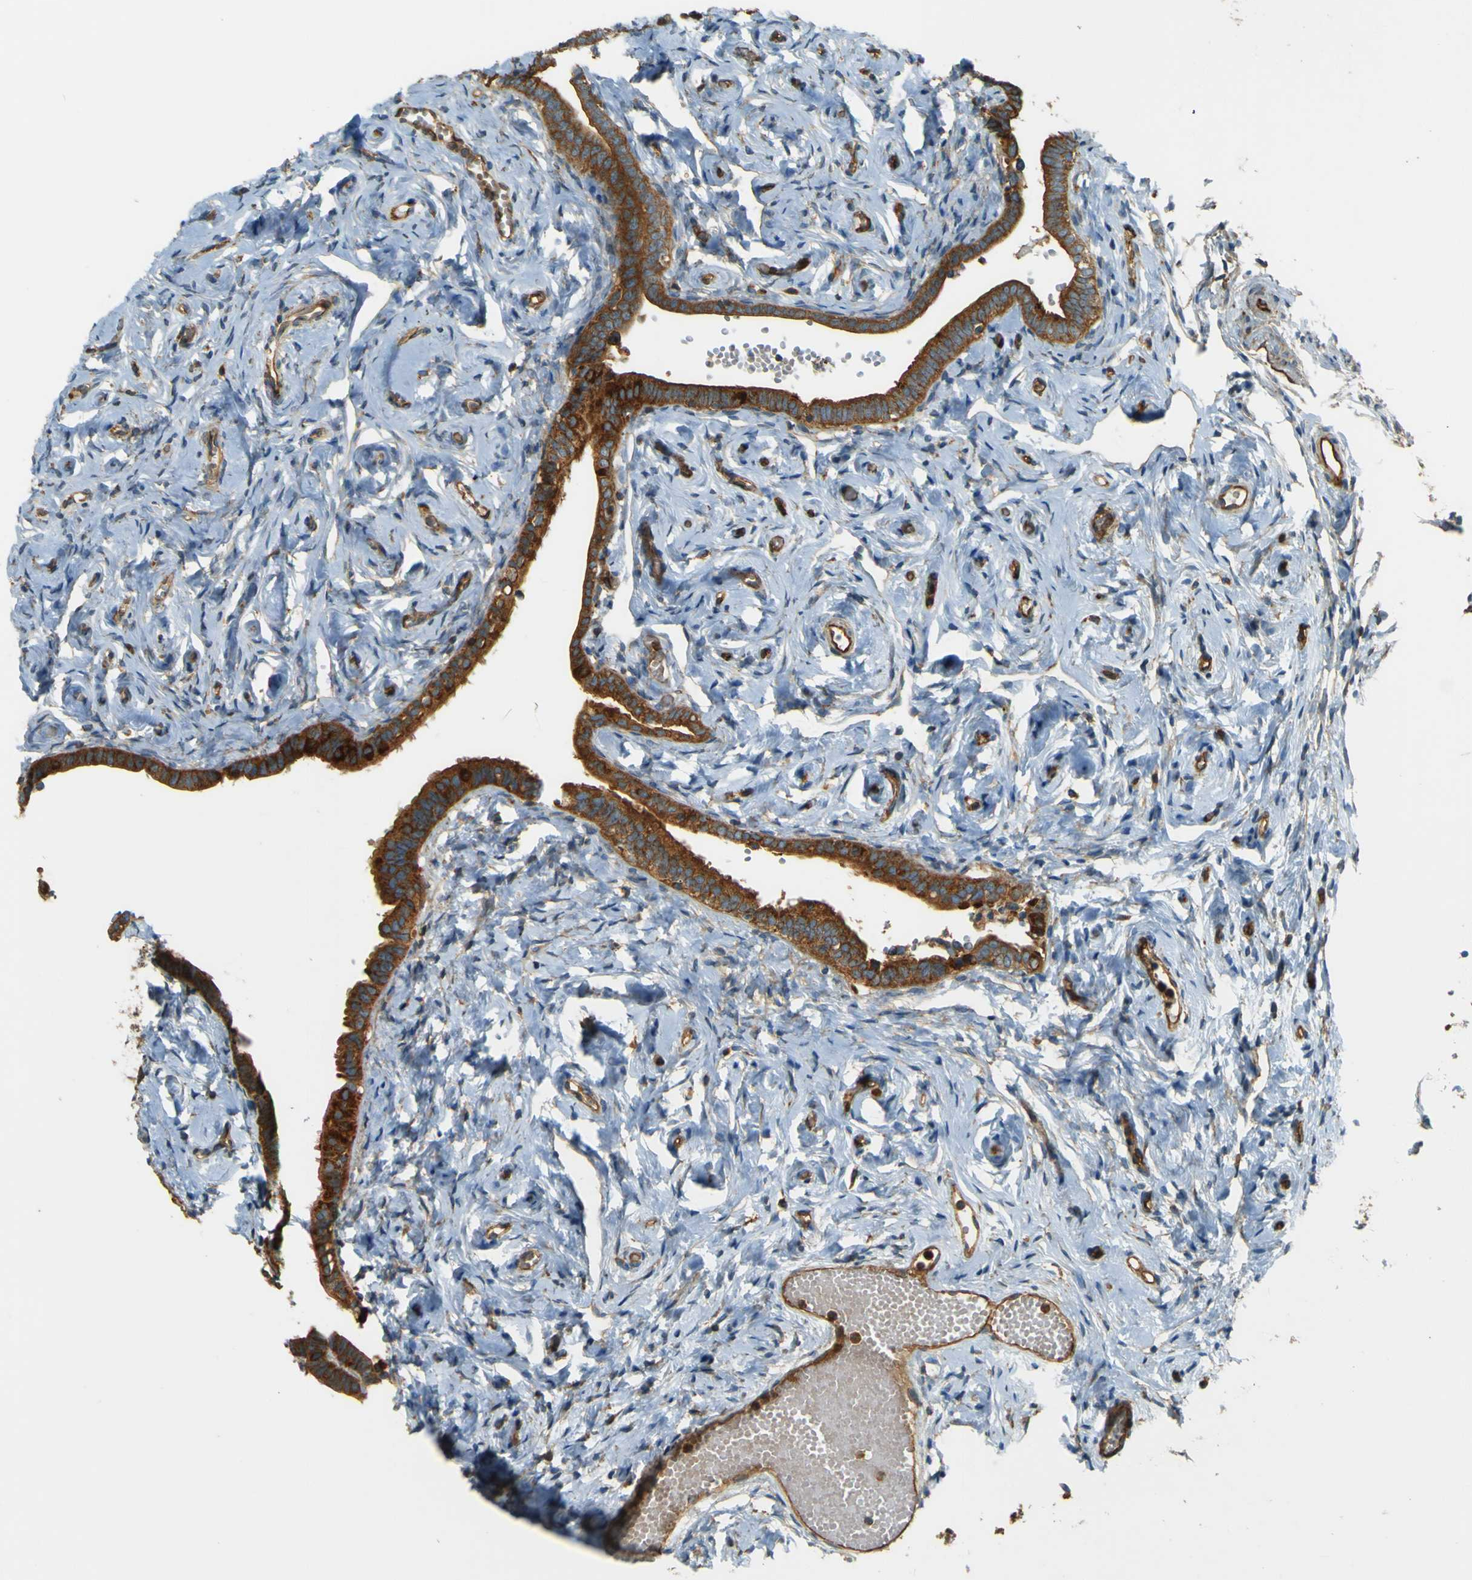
{"staining": {"intensity": "strong", "quantity": ">75%", "location": "cytoplasmic/membranous"}, "tissue": "fallopian tube", "cell_type": "Glandular cells", "image_type": "normal", "snomed": [{"axis": "morphology", "description": "Normal tissue, NOS"}, {"axis": "topography", "description": "Fallopian tube"}], "caption": "DAB immunohistochemical staining of normal human fallopian tube displays strong cytoplasmic/membranous protein staining in approximately >75% of glandular cells. (Brightfield microscopy of DAB IHC at high magnification).", "gene": "DNAJC5", "patient": {"sex": "female", "age": 71}}